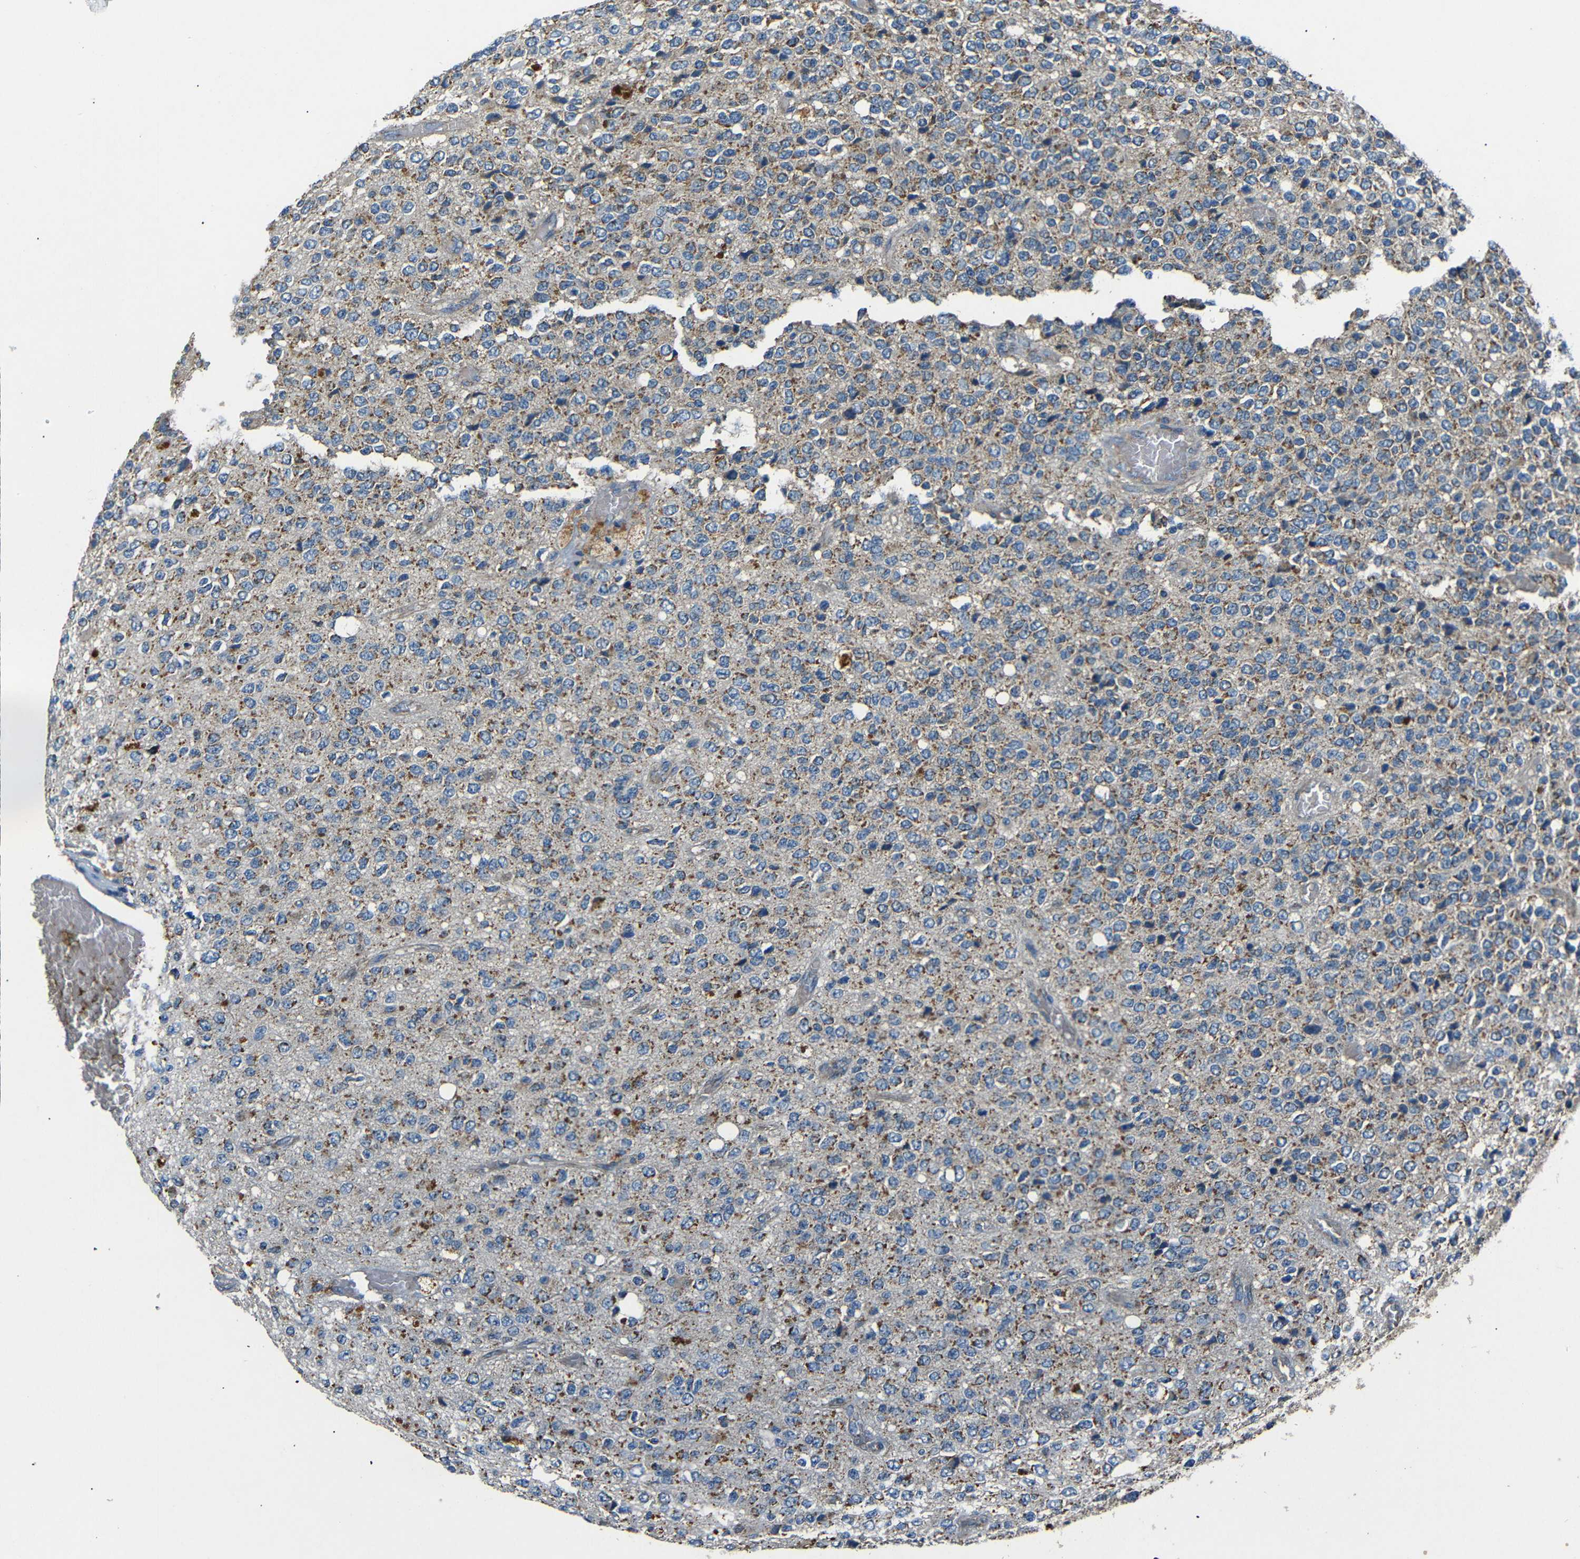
{"staining": {"intensity": "moderate", "quantity": "25%-75%", "location": "cytoplasmic/membranous"}, "tissue": "glioma", "cell_type": "Tumor cells", "image_type": "cancer", "snomed": [{"axis": "morphology", "description": "Glioma, malignant, High grade"}, {"axis": "topography", "description": "pancreas cauda"}], "caption": "IHC histopathology image of human malignant high-grade glioma stained for a protein (brown), which demonstrates medium levels of moderate cytoplasmic/membranous positivity in about 25%-75% of tumor cells.", "gene": "NETO2", "patient": {"sex": "male", "age": 60}}